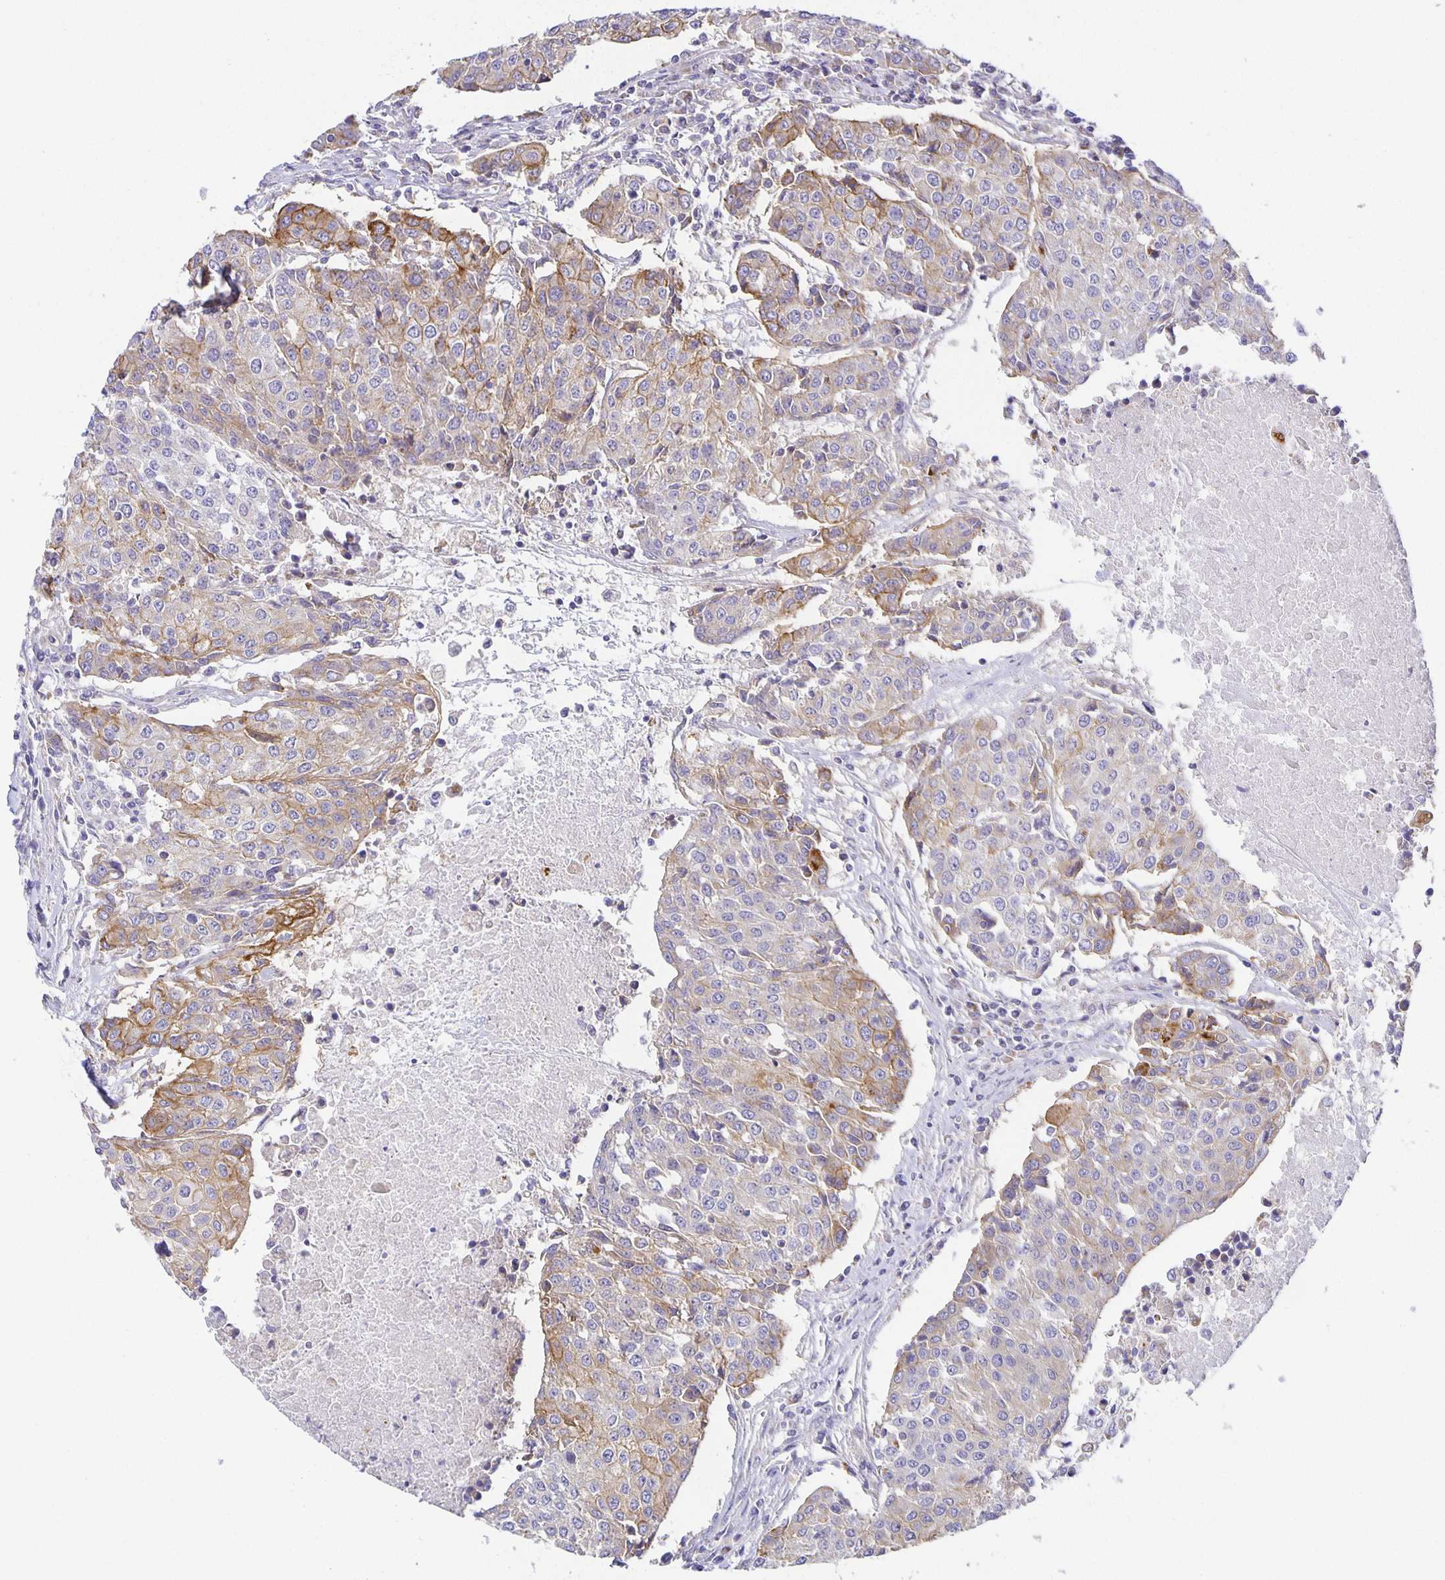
{"staining": {"intensity": "weak", "quantity": "<25%", "location": "cytoplasmic/membranous"}, "tissue": "urothelial cancer", "cell_type": "Tumor cells", "image_type": "cancer", "snomed": [{"axis": "morphology", "description": "Urothelial carcinoma, High grade"}, {"axis": "topography", "description": "Urinary bladder"}], "caption": "Tumor cells show no significant staining in urothelial cancer.", "gene": "FLRT3", "patient": {"sex": "female", "age": 85}}